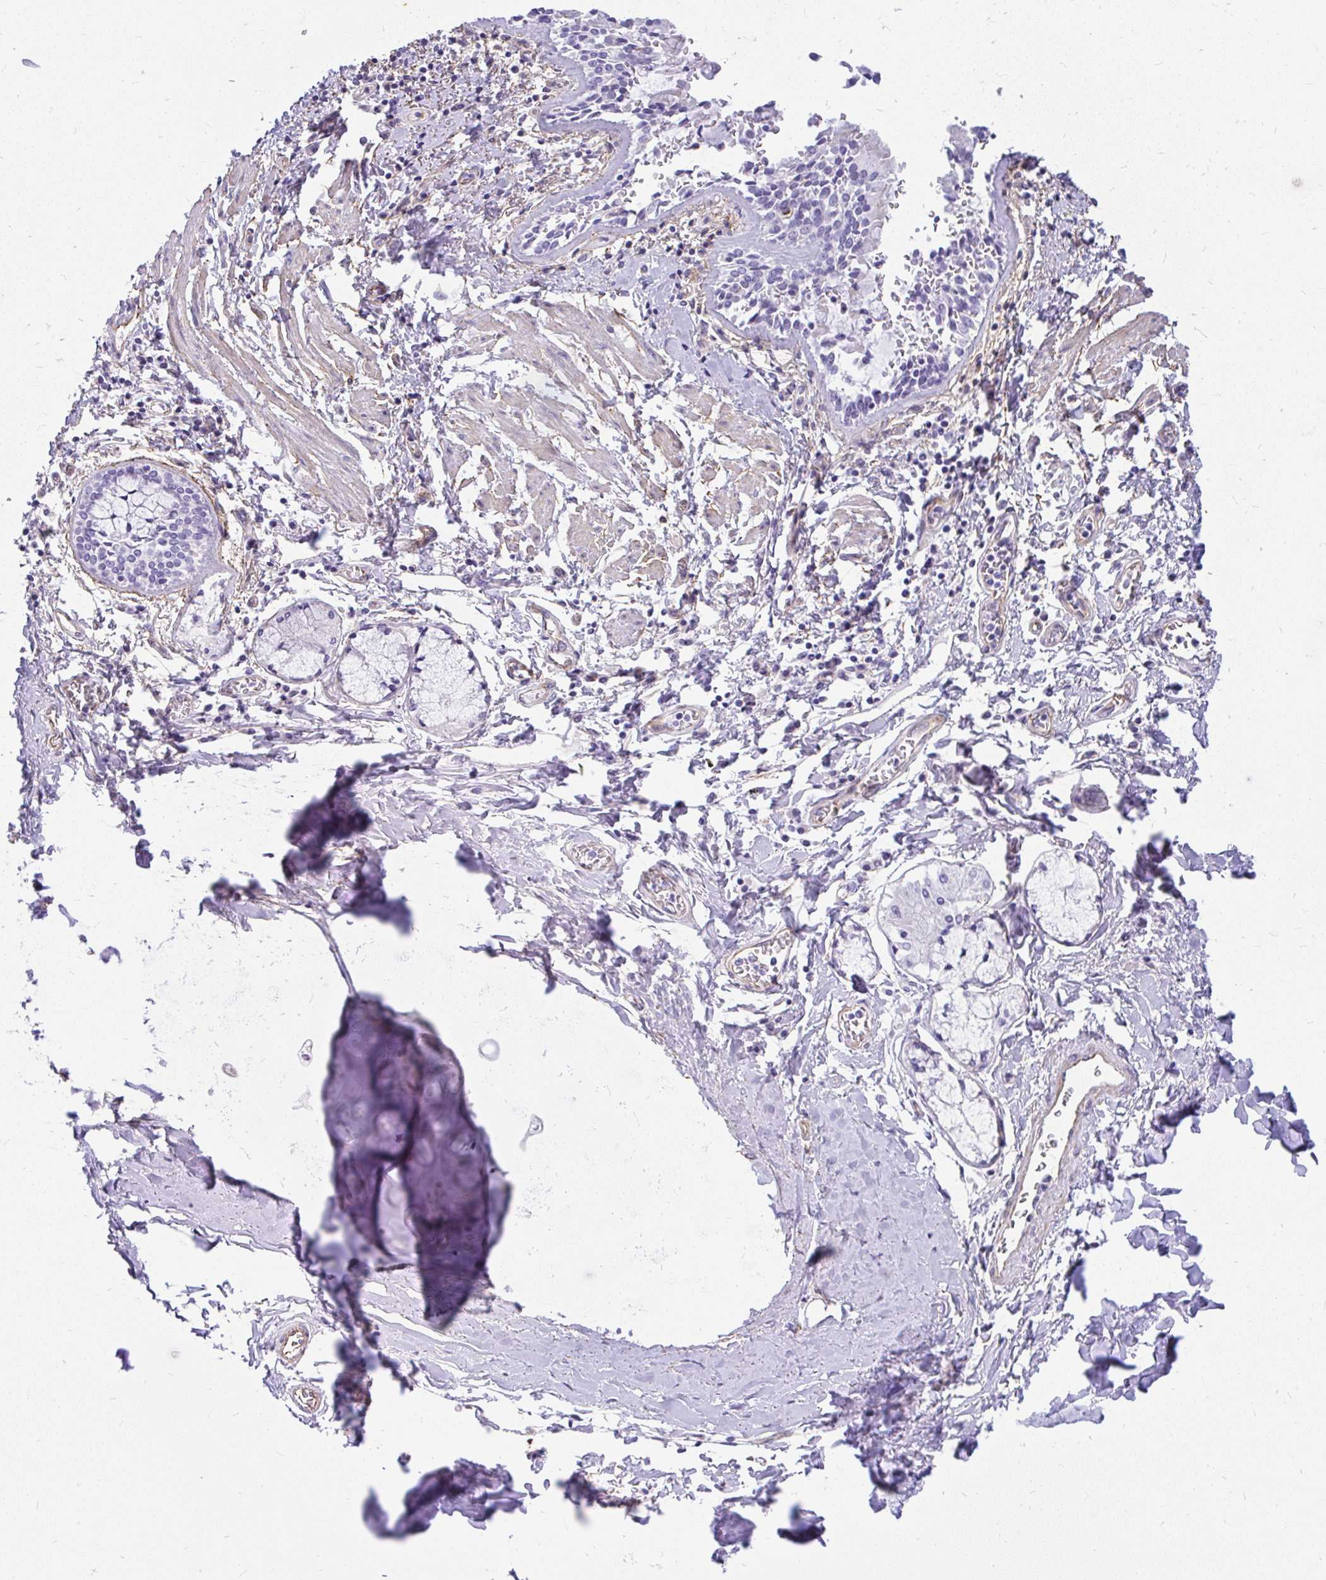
{"staining": {"intensity": "negative", "quantity": "none", "location": "none"}, "tissue": "soft tissue", "cell_type": "Chondrocytes", "image_type": "normal", "snomed": [{"axis": "morphology", "description": "Normal tissue, NOS"}, {"axis": "morphology", "description": "Degeneration, NOS"}, {"axis": "topography", "description": "Cartilage tissue"}, {"axis": "topography", "description": "Lung"}], "caption": "IHC micrograph of benign soft tissue: human soft tissue stained with DAB displays no significant protein expression in chondrocytes. (Brightfield microscopy of DAB (3,3'-diaminobenzidine) immunohistochemistry (IHC) at high magnification).", "gene": "FAM83C", "patient": {"sex": "female", "age": 61}}